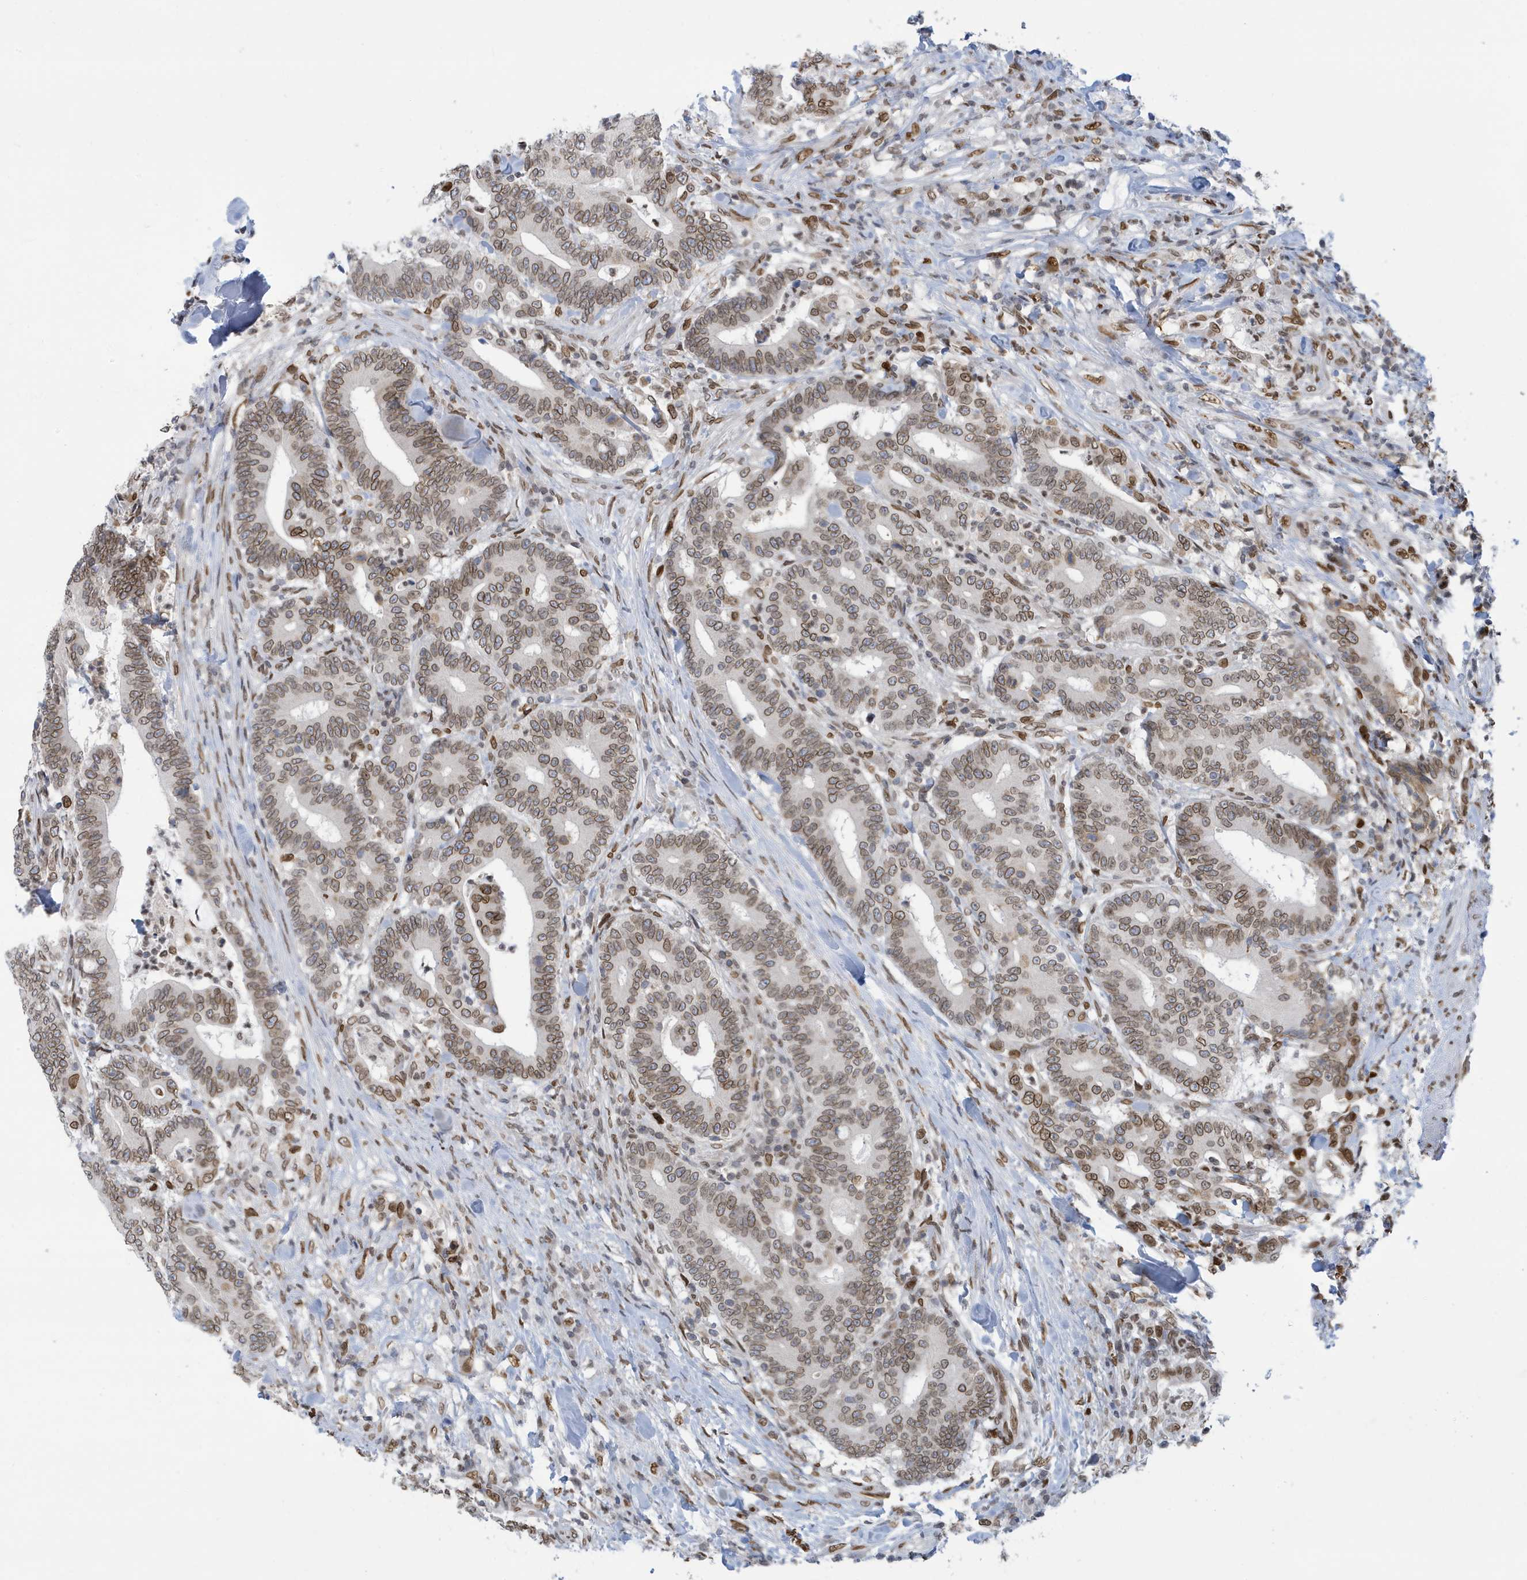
{"staining": {"intensity": "moderate", "quantity": ">75%", "location": "cytoplasmic/membranous,nuclear"}, "tissue": "colorectal cancer", "cell_type": "Tumor cells", "image_type": "cancer", "snomed": [{"axis": "morphology", "description": "Adenocarcinoma, NOS"}, {"axis": "topography", "description": "Colon"}], "caption": "DAB (3,3'-diaminobenzidine) immunohistochemical staining of human adenocarcinoma (colorectal) shows moderate cytoplasmic/membranous and nuclear protein expression in approximately >75% of tumor cells.", "gene": "PCYT1A", "patient": {"sex": "female", "age": 66}}